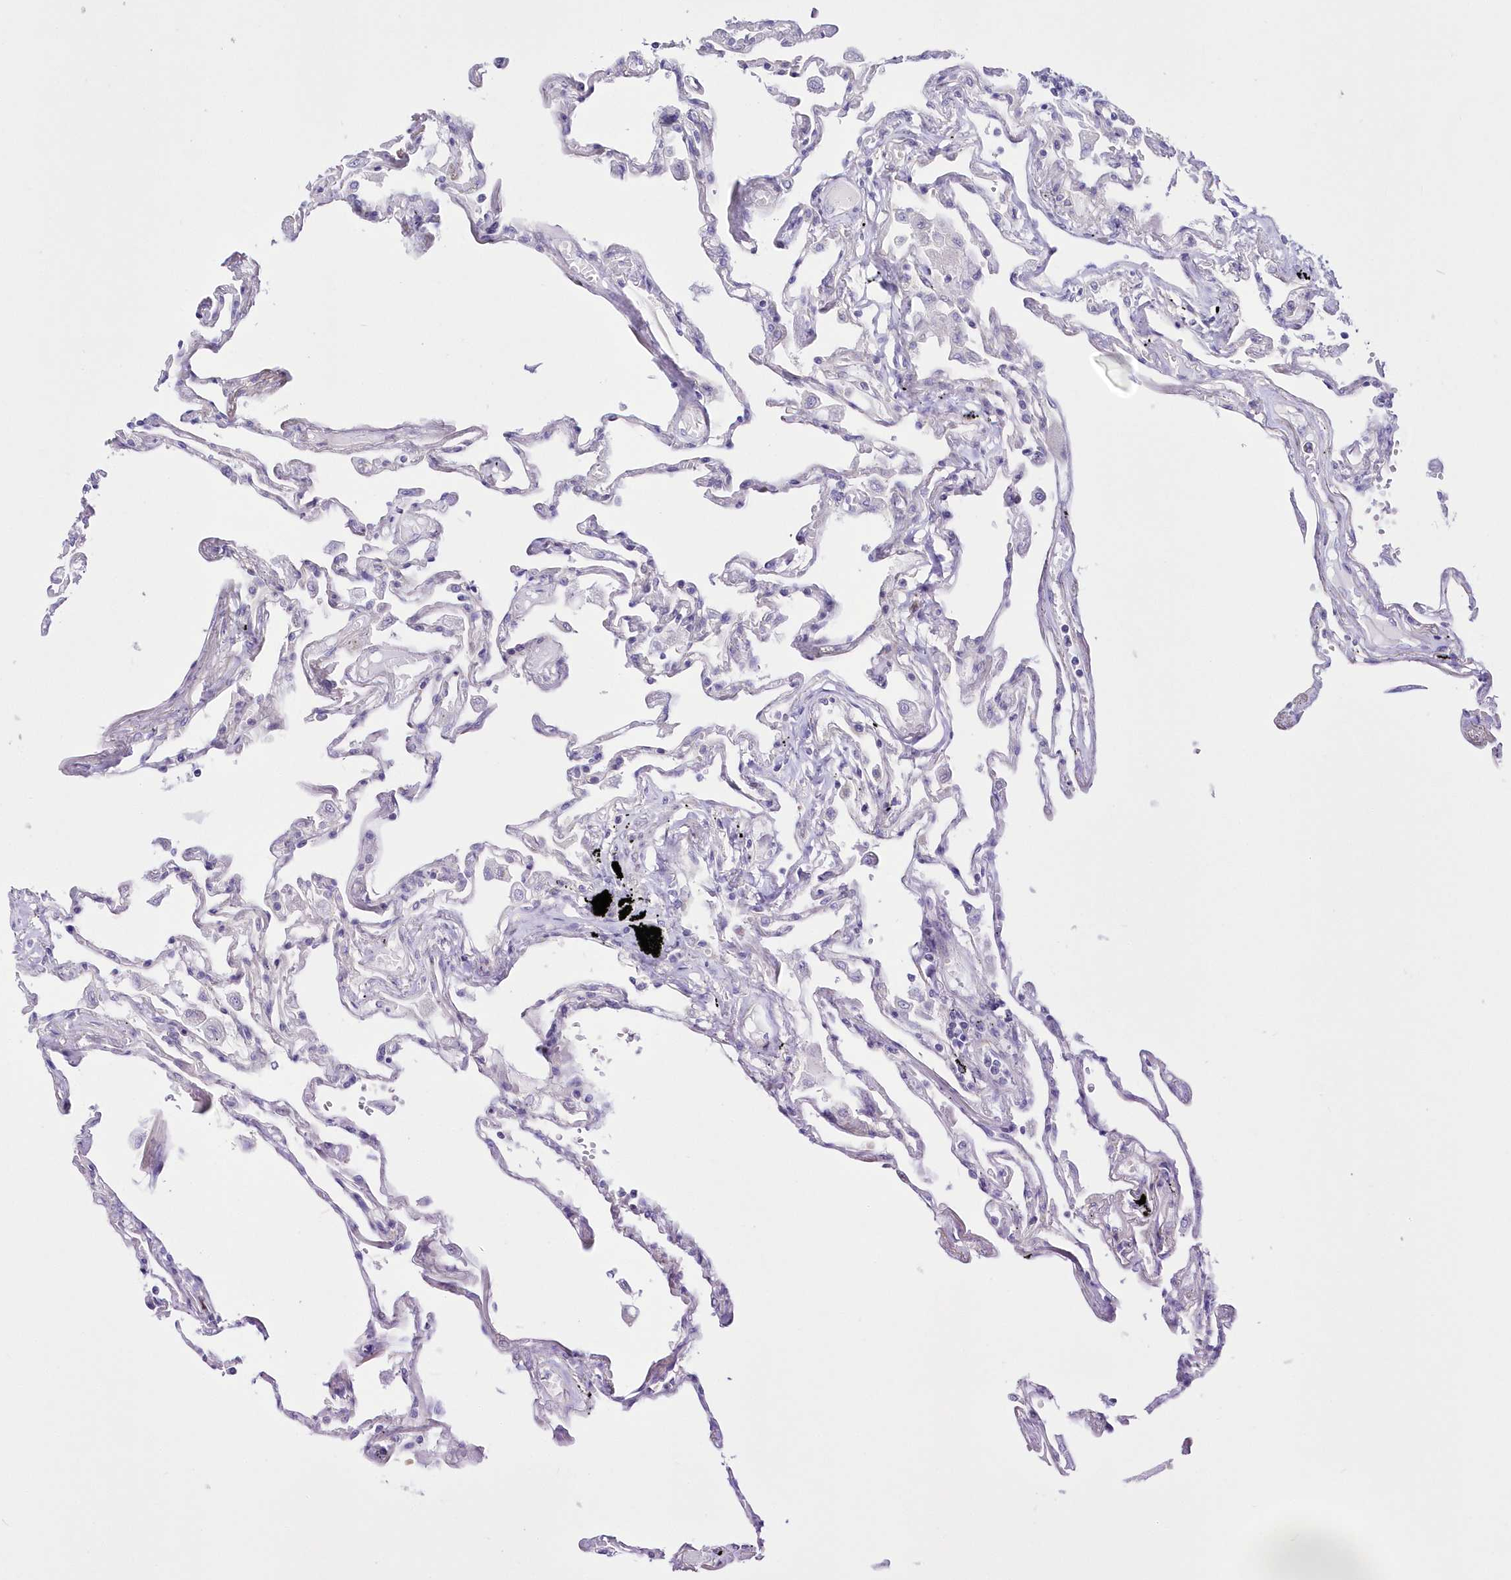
{"staining": {"intensity": "weak", "quantity": "<25%", "location": "cytoplasmic/membranous"}, "tissue": "lung", "cell_type": "Alveolar cells", "image_type": "normal", "snomed": [{"axis": "morphology", "description": "Normal tissue, NOS"}, {"axis": "topography", "description": "Lung"}], "caption": "Immunohistochemistry (IHC) image of unremarkable lung: lung stained with DAB reveals no significant protein staining in alveolar cells.", "gene": "FAM241B", "patient": {"sex": "female", "age": 67}}